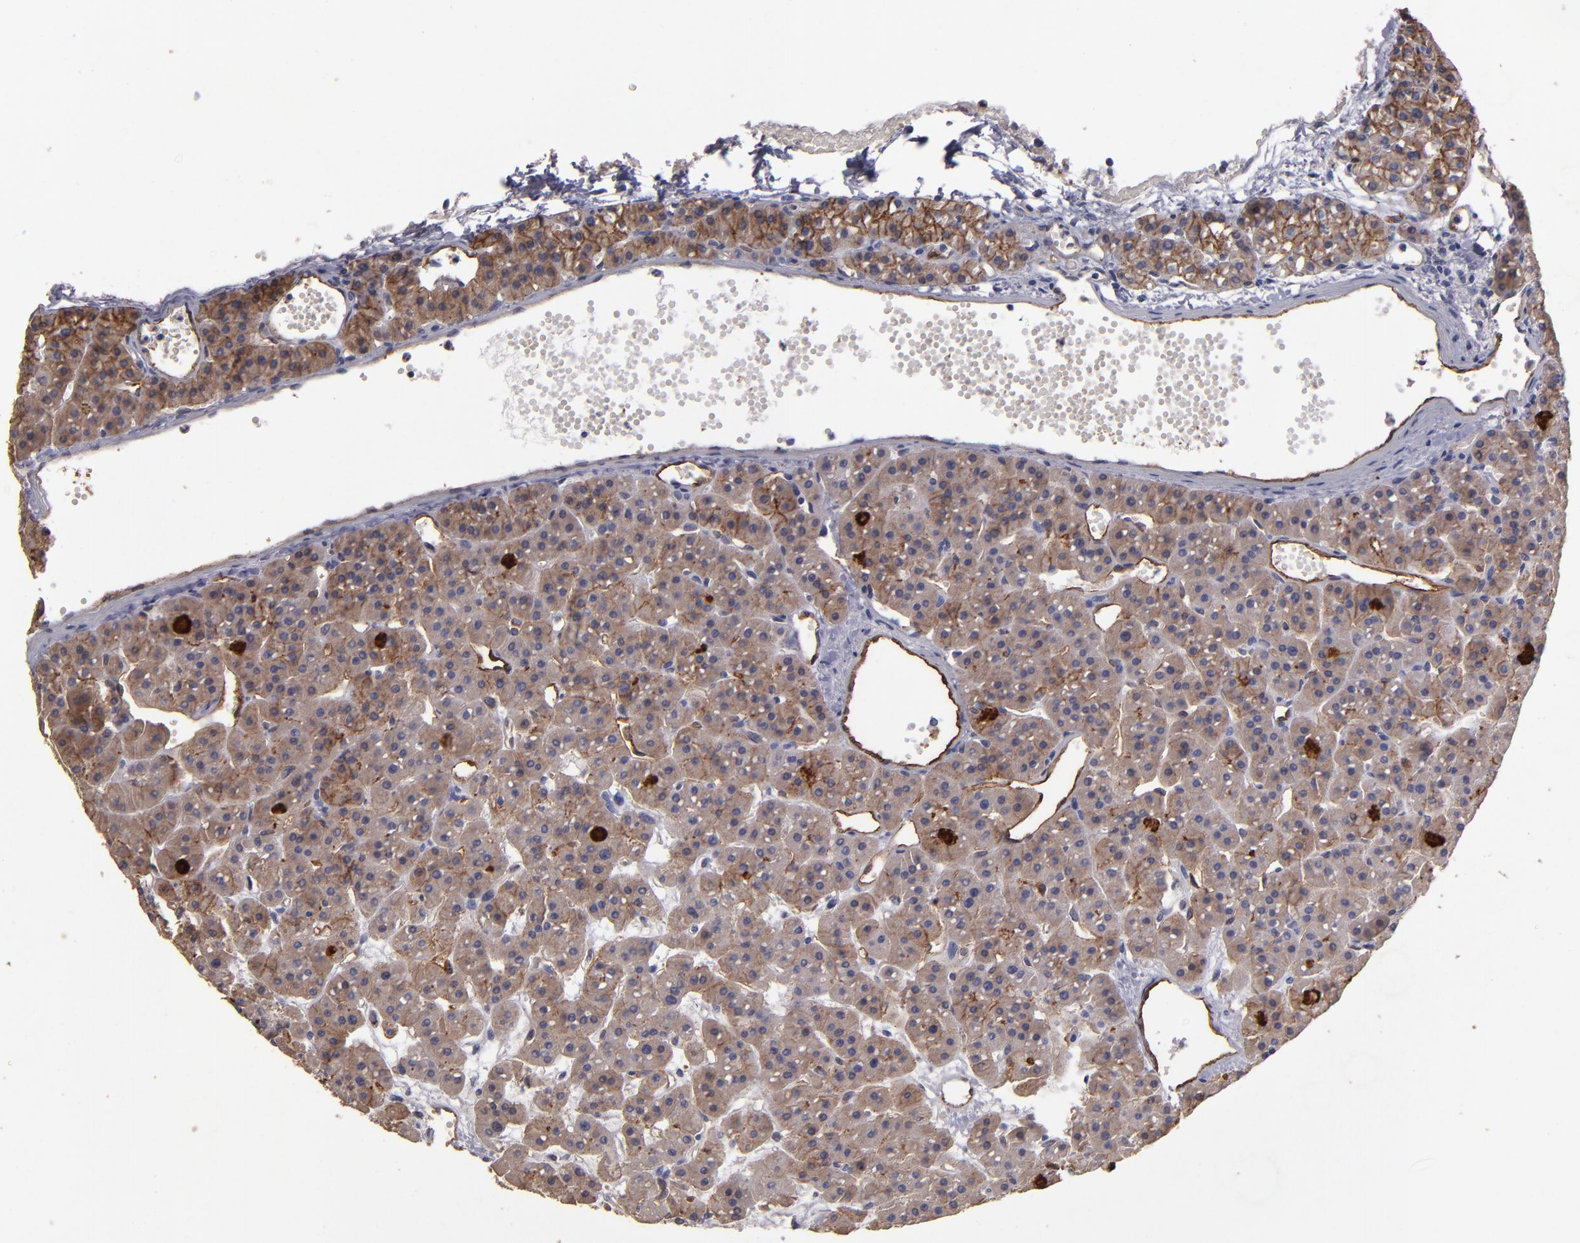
{"staining": {"intensity": "moderate", "quantity": ">75%", "location": "cytoplasmic/membranous"}, "tissue": "parathyroid gland", "cell_type": "Glandular cells", "image_type": "normal", "snomed": [{"axis": "morphology", "description": "Normal tissue, NOS"}, {"axis": "topography", "description": "Parathyroid gland"}], "caption": "Immunohistochemical staining of unremarkable human parathyroid gland demonstrates moderate cytoplasmic/membranous protein expression in about >75% of glandular cells.", "gene": "CLDN5", "patient": {"sex": "female", "age": 76}}